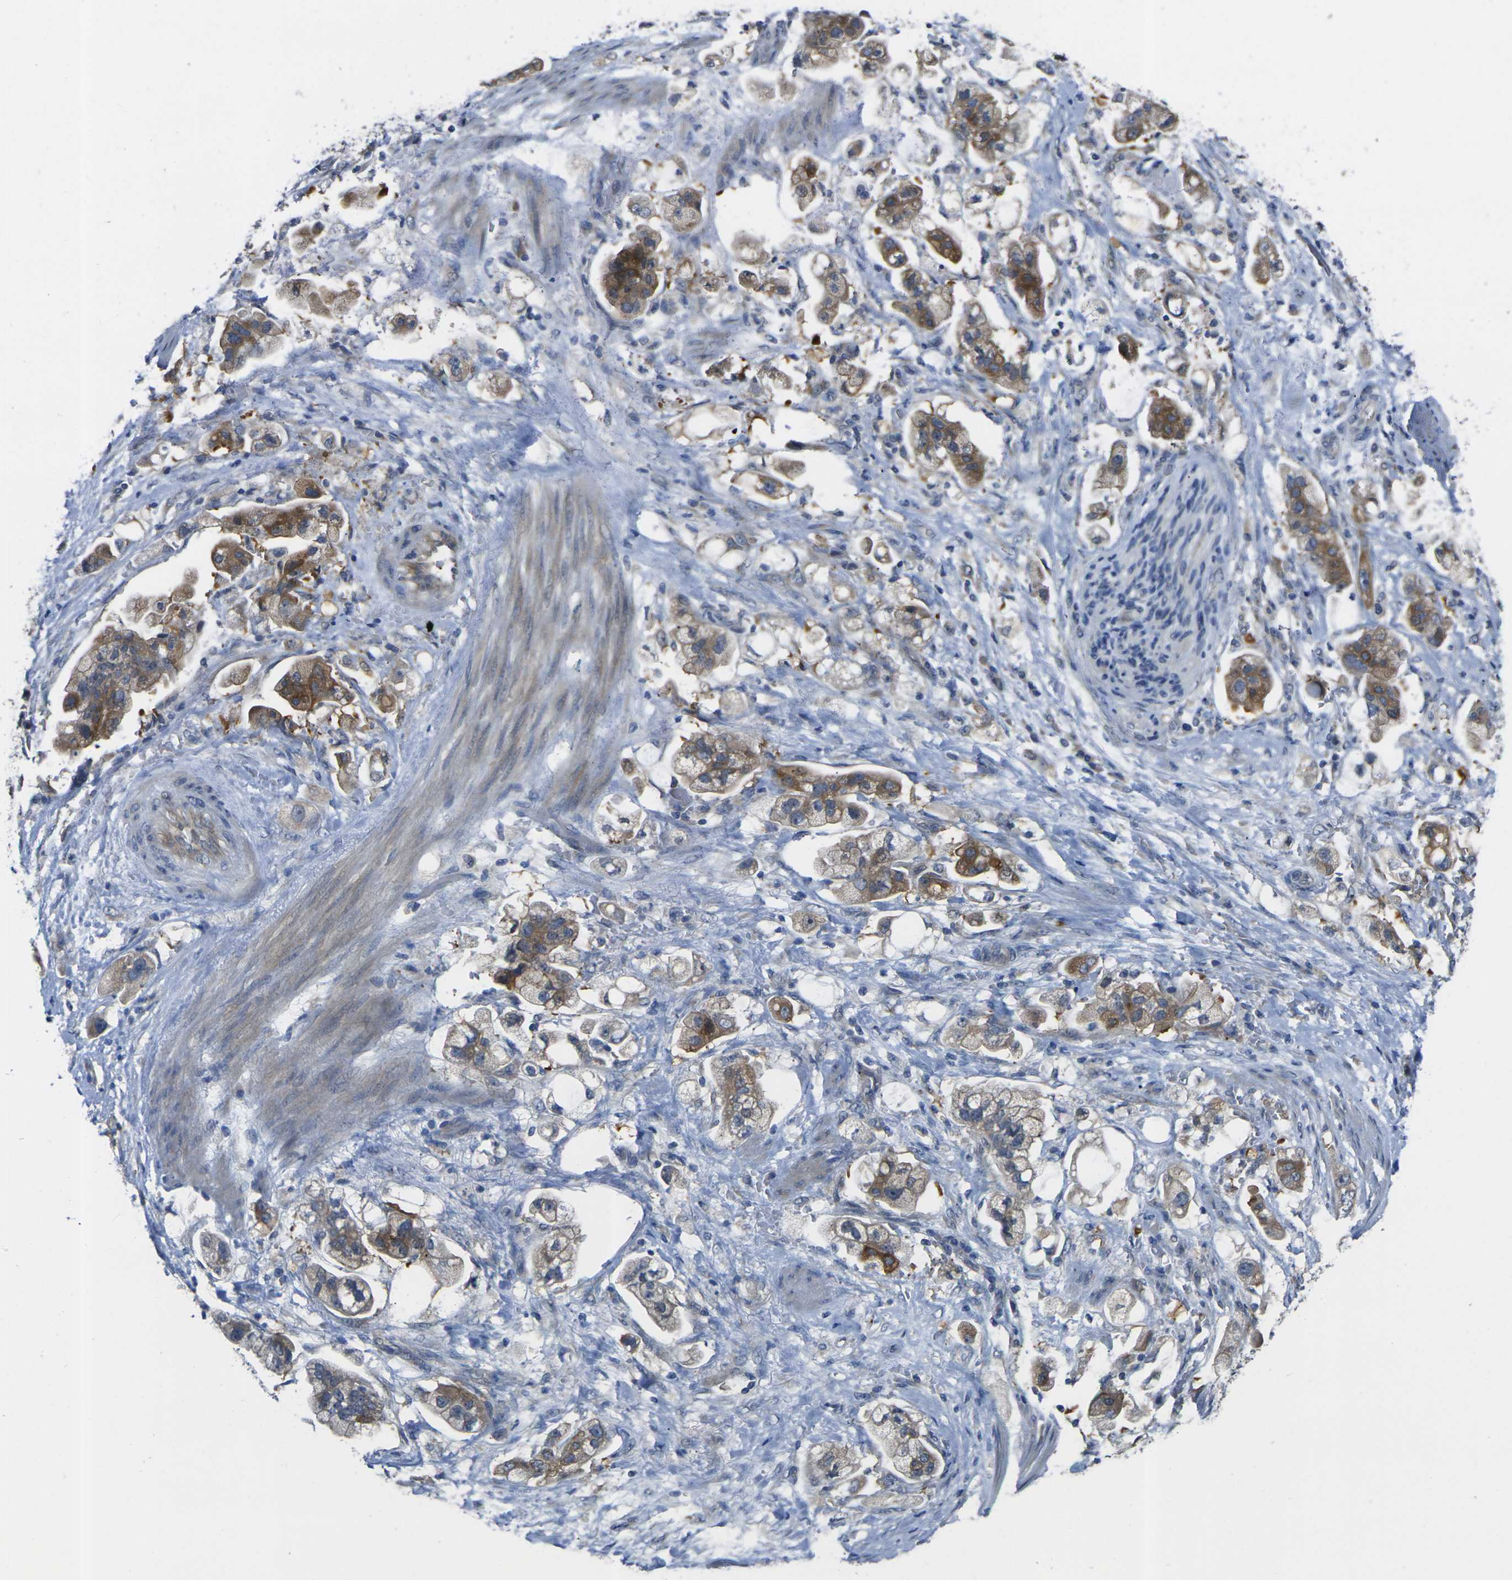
{"staining": {"intensity": "moderate", "quantity": "25%-75%", "location": "cytoplasmic/membranous"}, "tissue": "stomach cancer", "cell_type": "Tumor cells", "image_type": "cancer", "snomed": [{"axis": "morphology", "description": "Adenocarcinoma, NOS"}, {"axis": "topography", "description": "Stomach"}], "caption": "Immunohistochemical staining of adenocarcinoma (stomach) reveals medium levels of moderate cytoplasmic/membranous positivity in approximately 25%-75% of tumor cells.", "gene": "GNA12", "patient": {"sex": "male", "age": 62}}